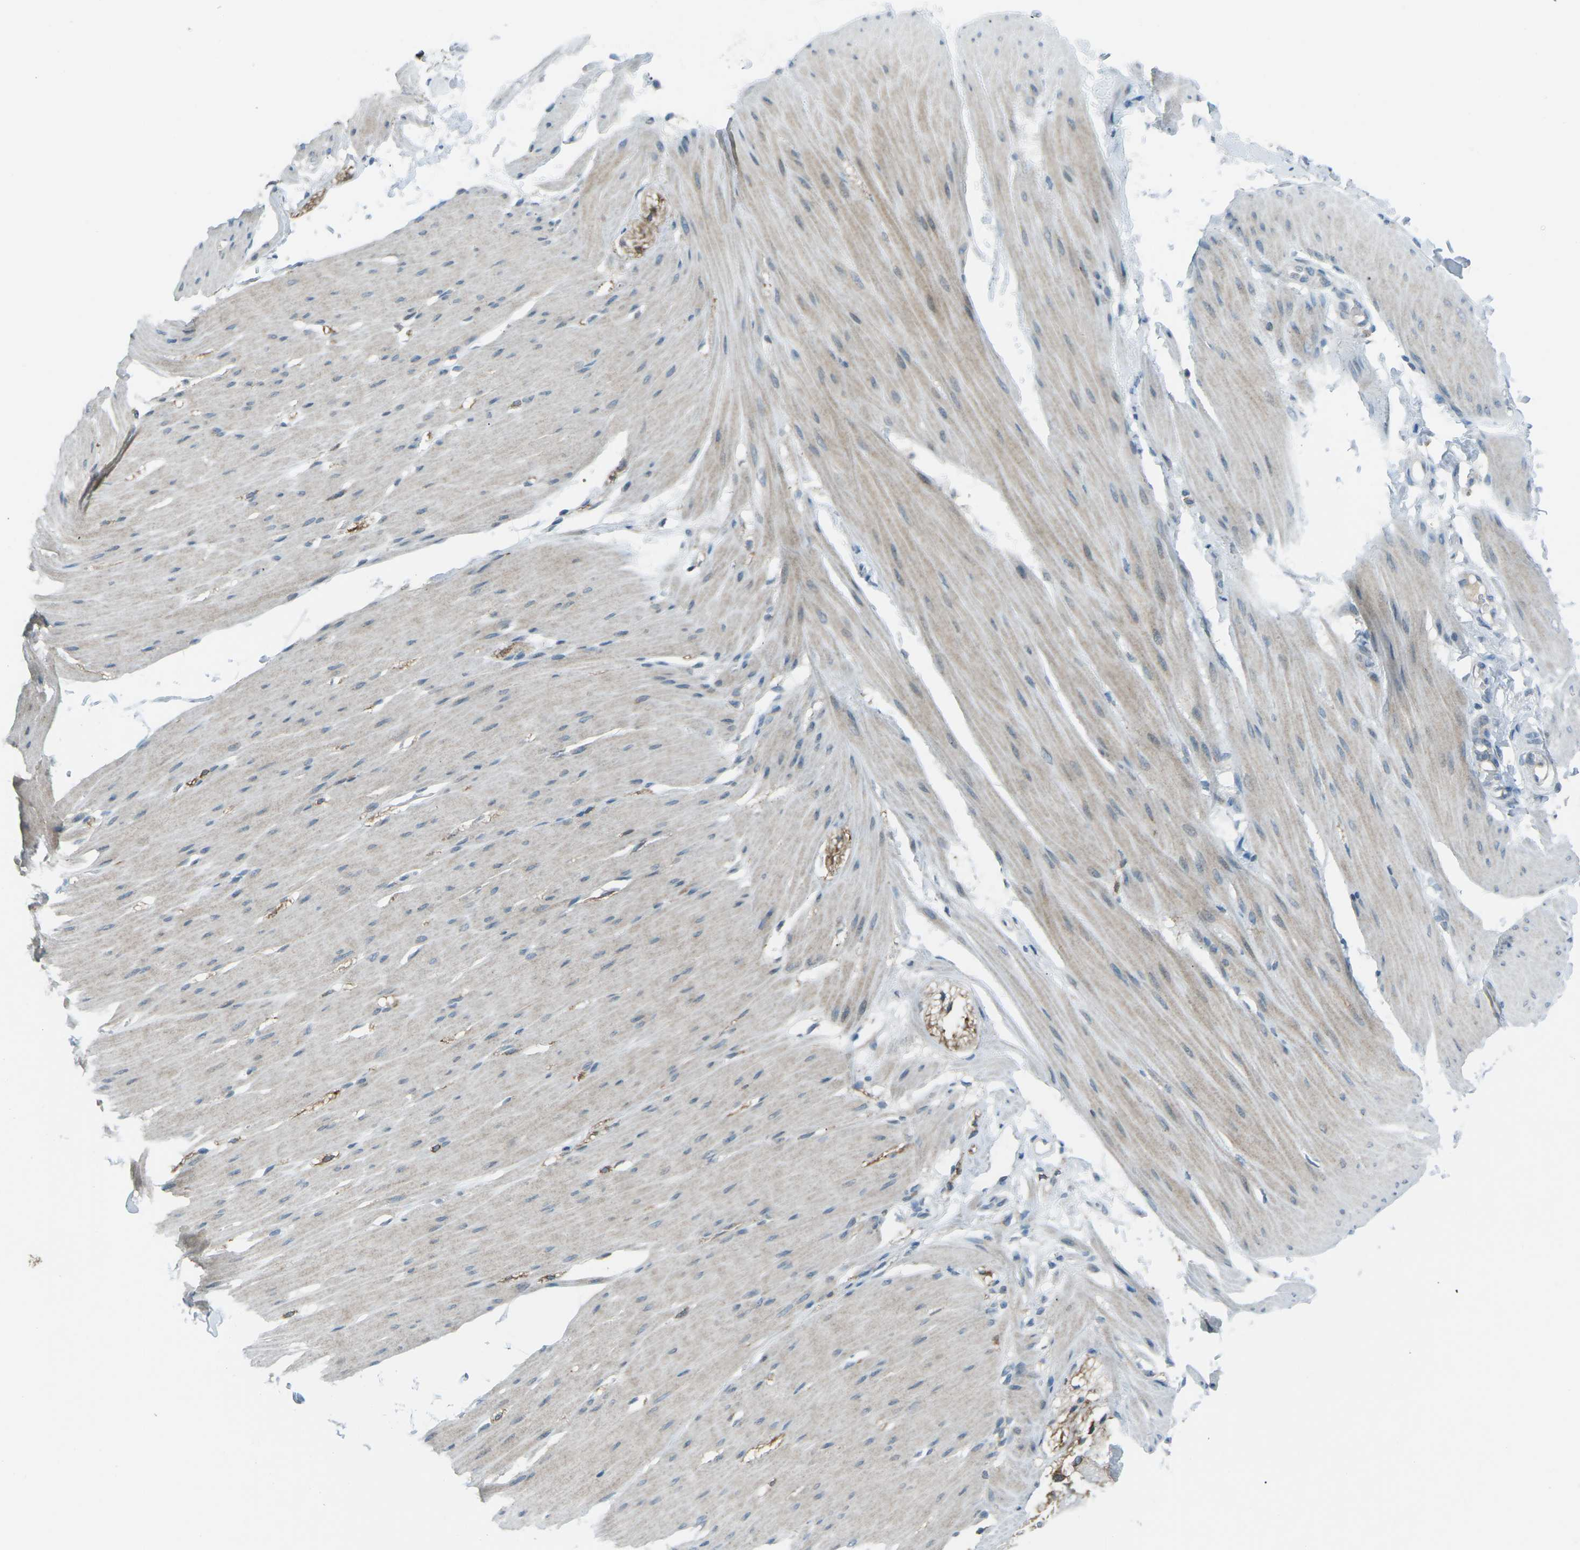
{"staining": {"intensity": "weak", "quantity": "25%-75%", "location": "cytoplasmic/membranous"}, "tissue": "smooth muscle", "cell_type": "Smooth muscle cells", "image_type": "normal", "snomed": [{"axis": "morphology", "description": "Normal tissue, NOS"}, {"axis": "topography", "description": "Smooth muscle"}, {"axis": "topography", "description": "Colon"}], "caption": "A photomicrograph of smooth muscle stained for a protein exhibits weak cytoplasmic/membranous brown staining in smooth muscle cells. (DAB IHC with brightfield microscopy, high magnification).", "gene": "PRKCA", "patient": {"sex": "male", "age": 67}}